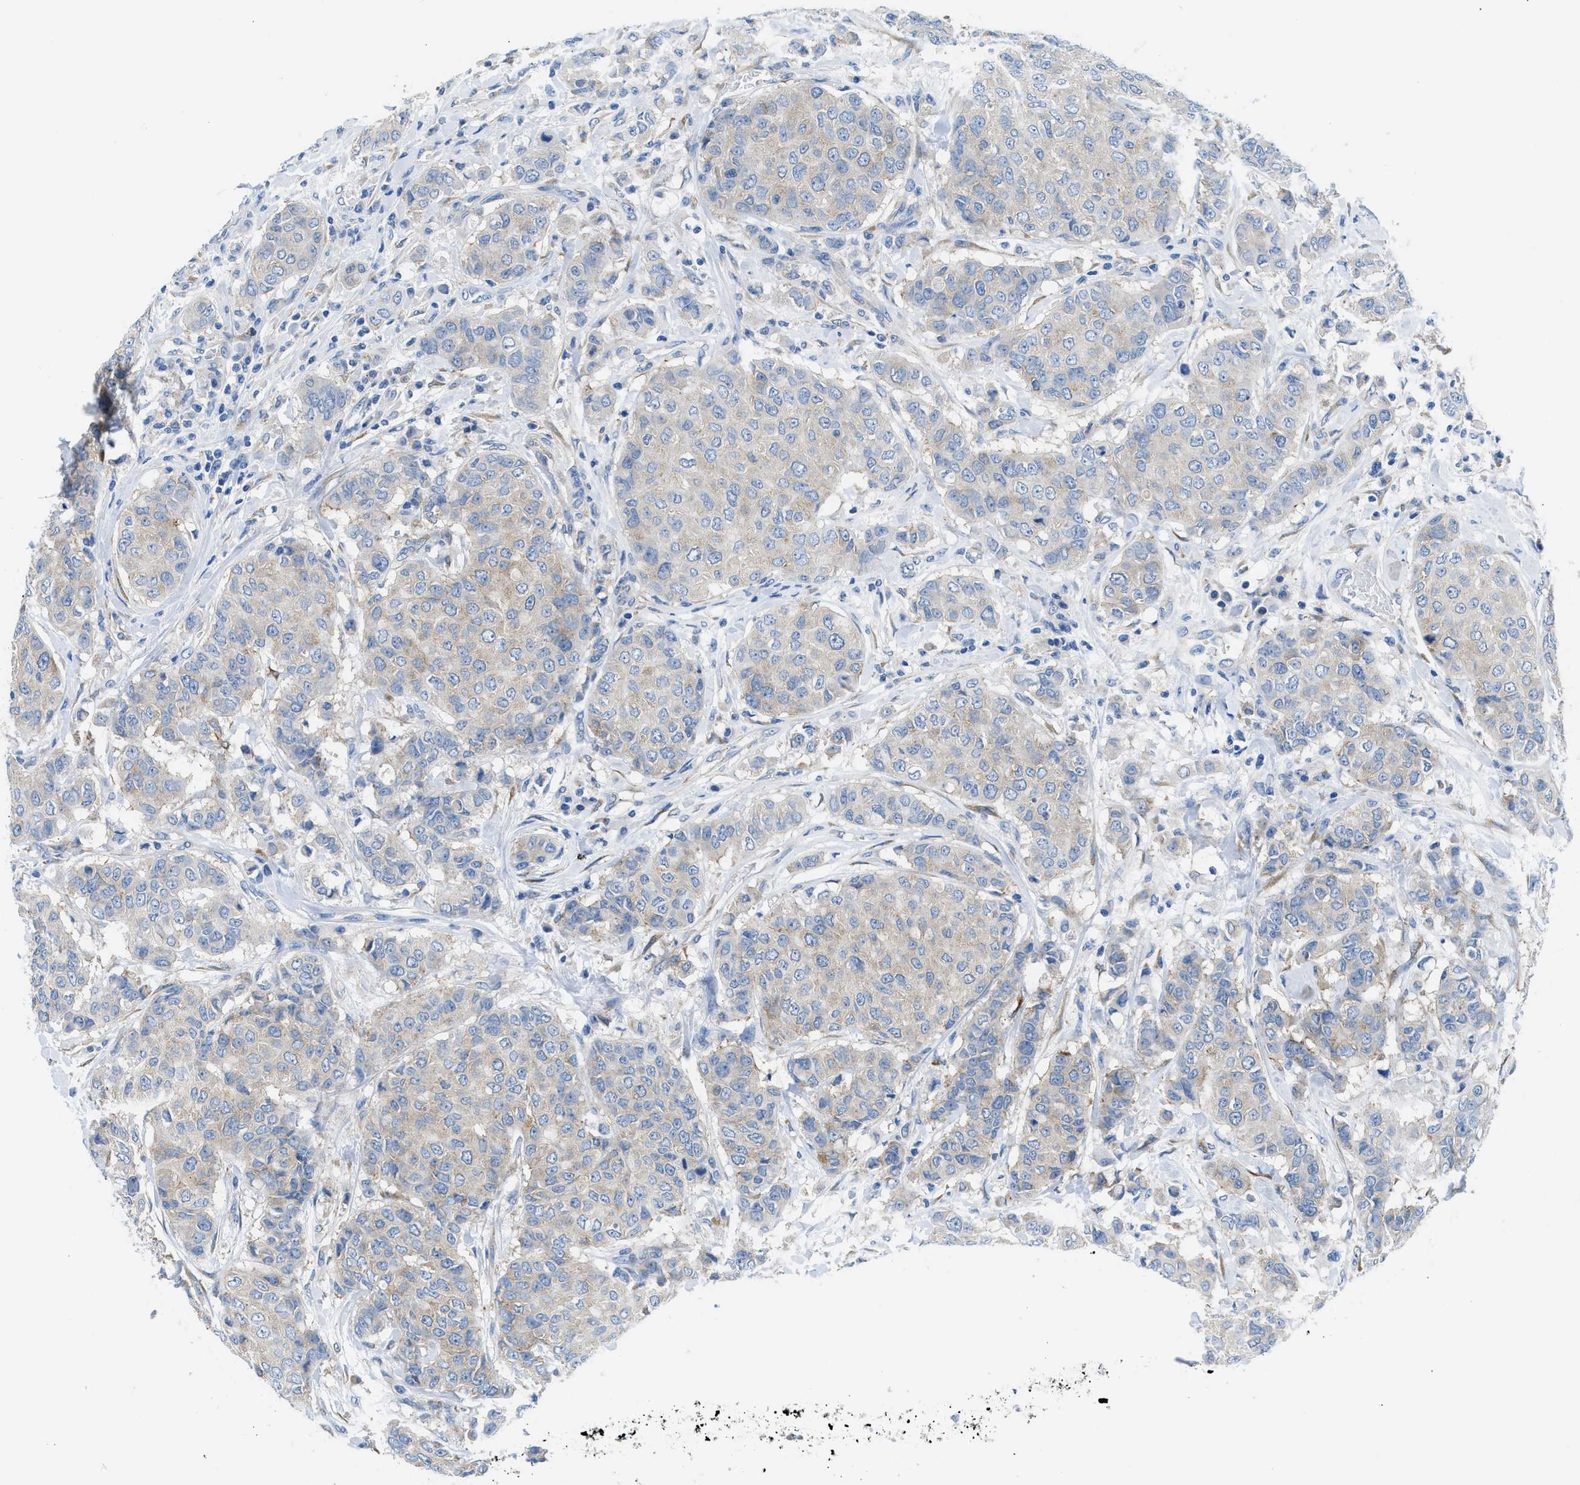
{"staining": {"intensity": "weak", "quantity": "<25%", "location": "cytoplasmic/membranous"}, "tissue": "breast cancer", "cell_type": "Tumor cells", "image_type": "cancer", "snomed": [{"axis": "morphology", "description": "Duct carcinoma"}, {"axis": "topography", "description": "Breast"}], "caption": "Invasive ductal carcinoma (breast) was stained to show a protein in brown. There is no significant staining in tumor cells. (Immunohistochemistry, brightfield microscopy, high magnification).", "gene": "BNC2", "patient": {"sex": "female", "age": 27}}